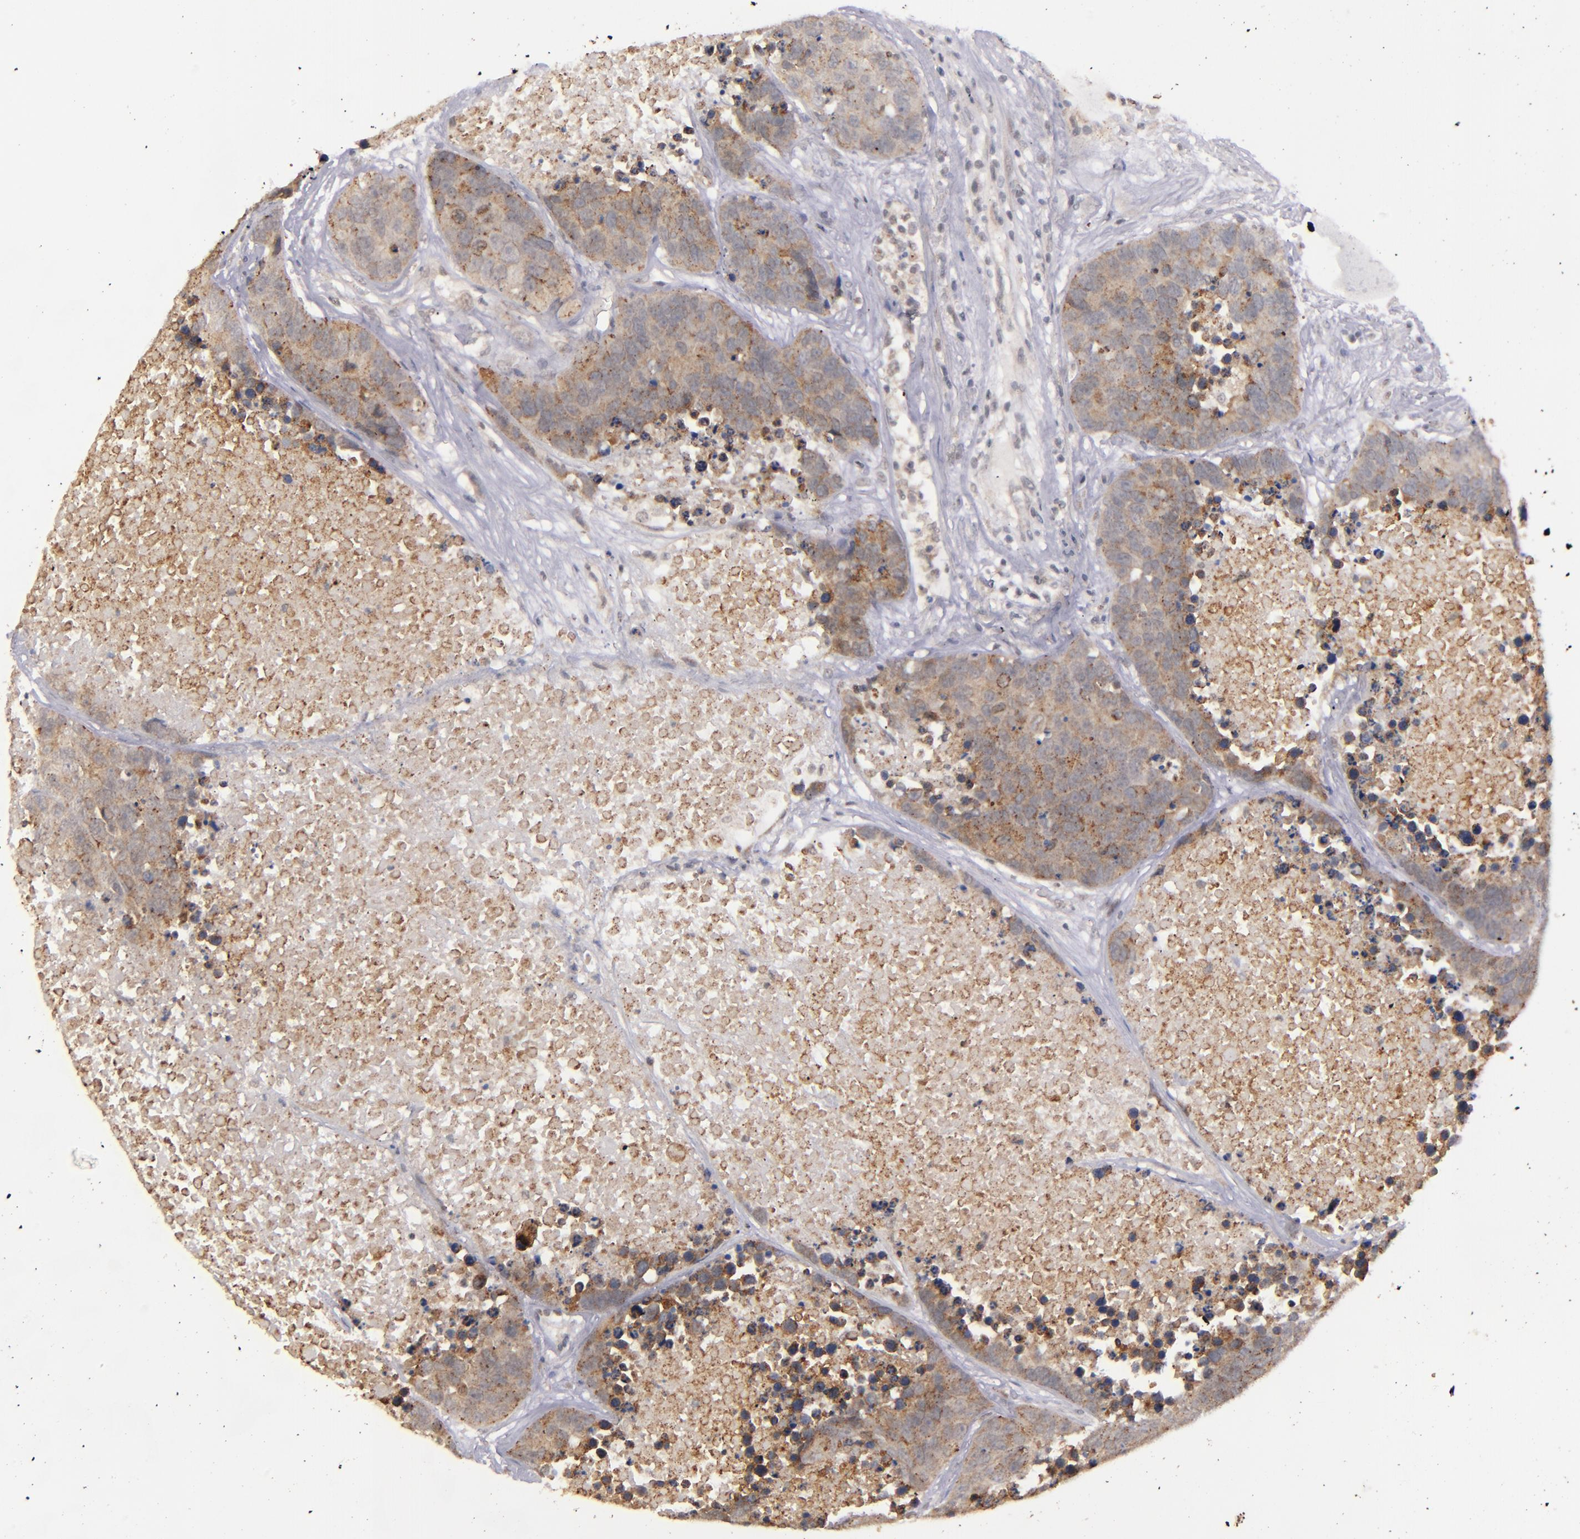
{"staining": {"intensity": "weak", "quantity": ">75%", "location": "cytoplasmic/membranous"}, "tissue": "carcinoid", "cell_type": "Tumor cells", "image_type": "cancer", "snomed": [{"axis": "morphology", "description": "Carcinoid, malignant, NOS"}, {"axis": "topography", "description": "Lung"}], "caption": "Carcinoid stained with immunohistochemistry reveals weak cytoplasmic/membranous expression in about >75% of tumor cells.", "gene": "SYP", "patient": {"sex": "male", "age": 60}}